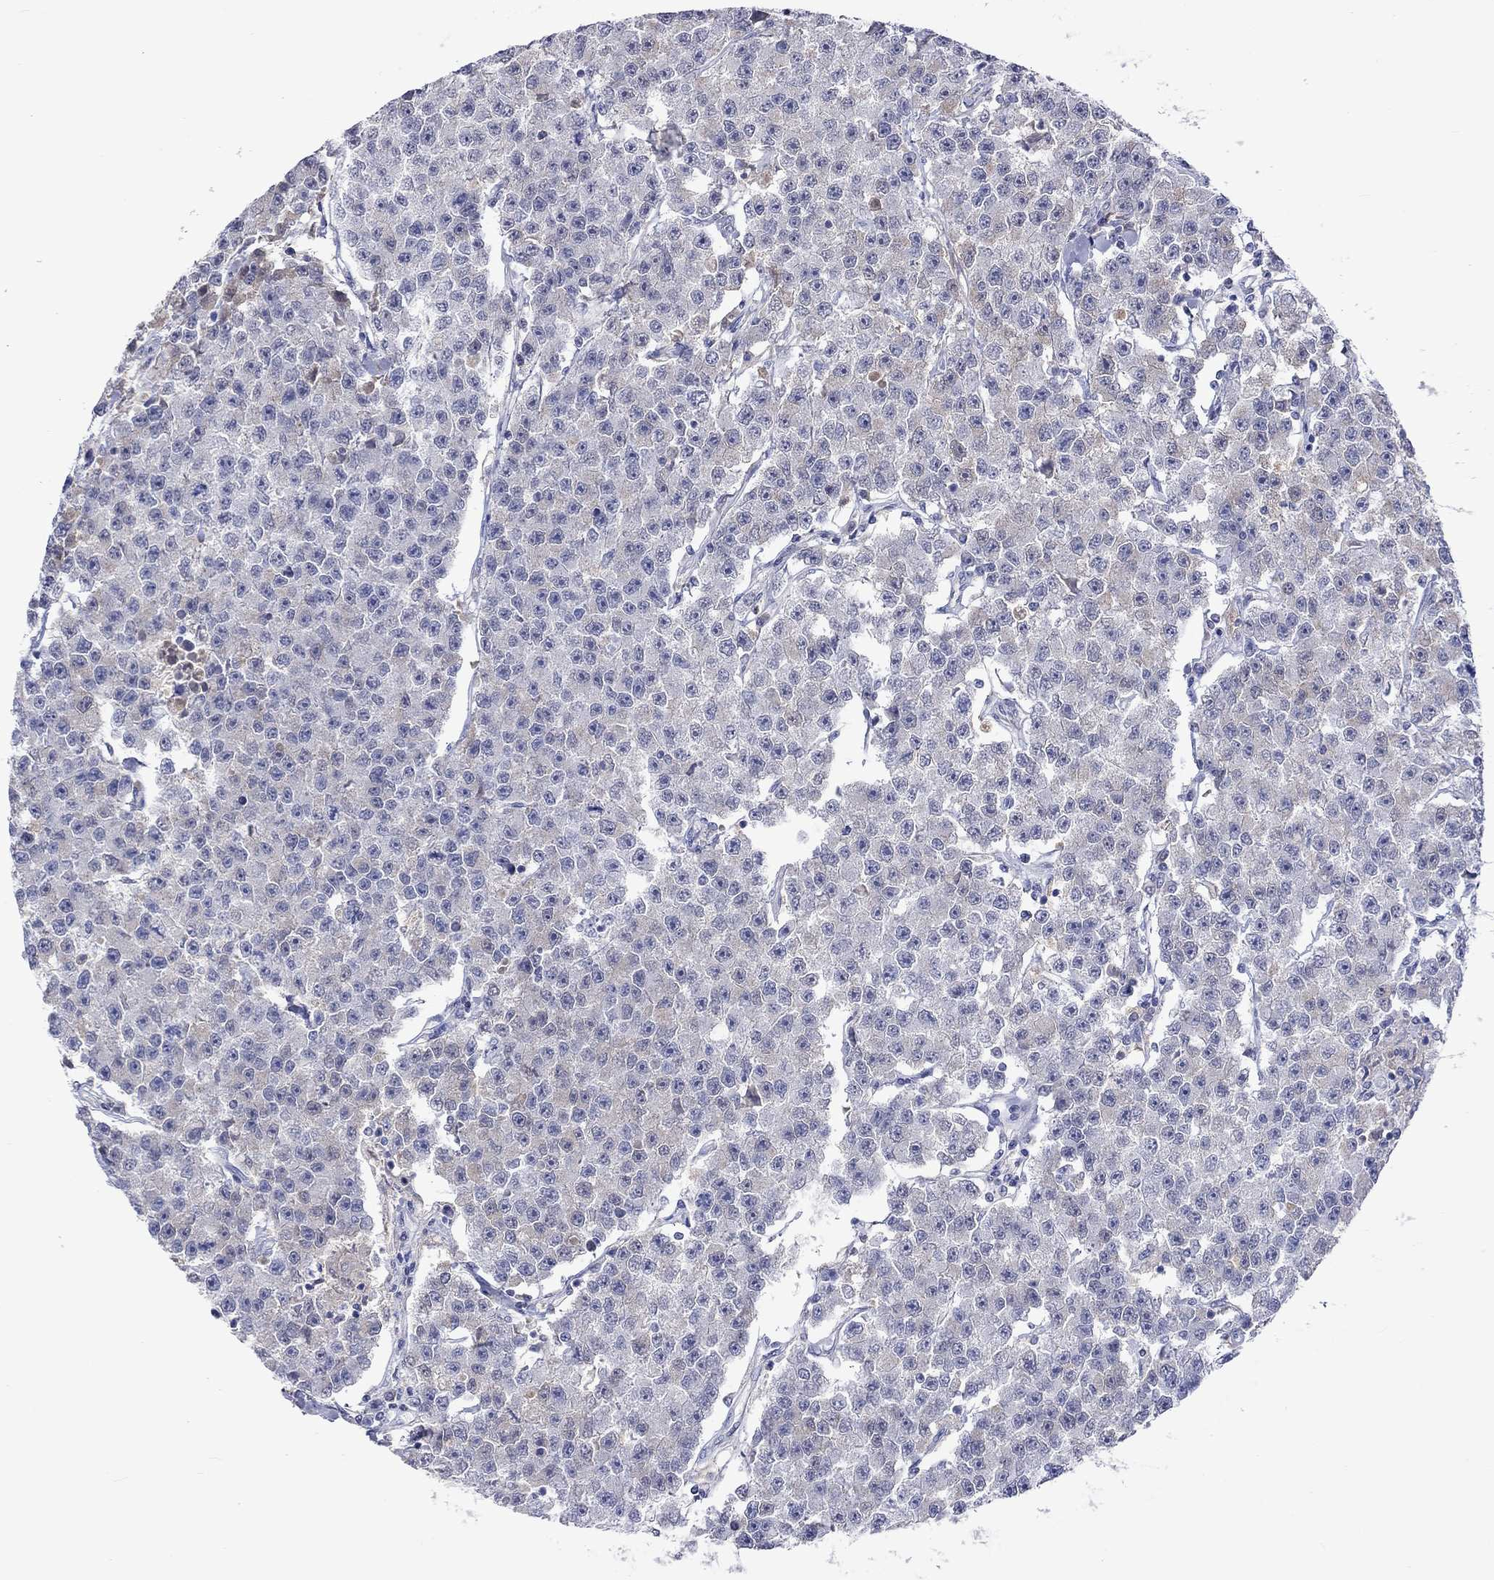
{"staining": {"intensity": "weak", "quantity": "<25%", "location": "cytoplasmic/membranous"}, "tissue": "testis cancer", "cell_type": "Tumor cells", "image_type": "cancer", "snomed": [{"axis": "morphology", "description": "Seminoma, NOS"}, {"axis": "topography", "description": "Testis"}], "caption": "Immunohistochemistry (IHC) micrograph of neoplastic tissue: human testis cancer stained with DAB (3,3'-diaminobenzidine) exhibits no significant protein expression in tumor cells.", "gene": "LRFN4", "patient": {"sex": "male", "age": 59}}